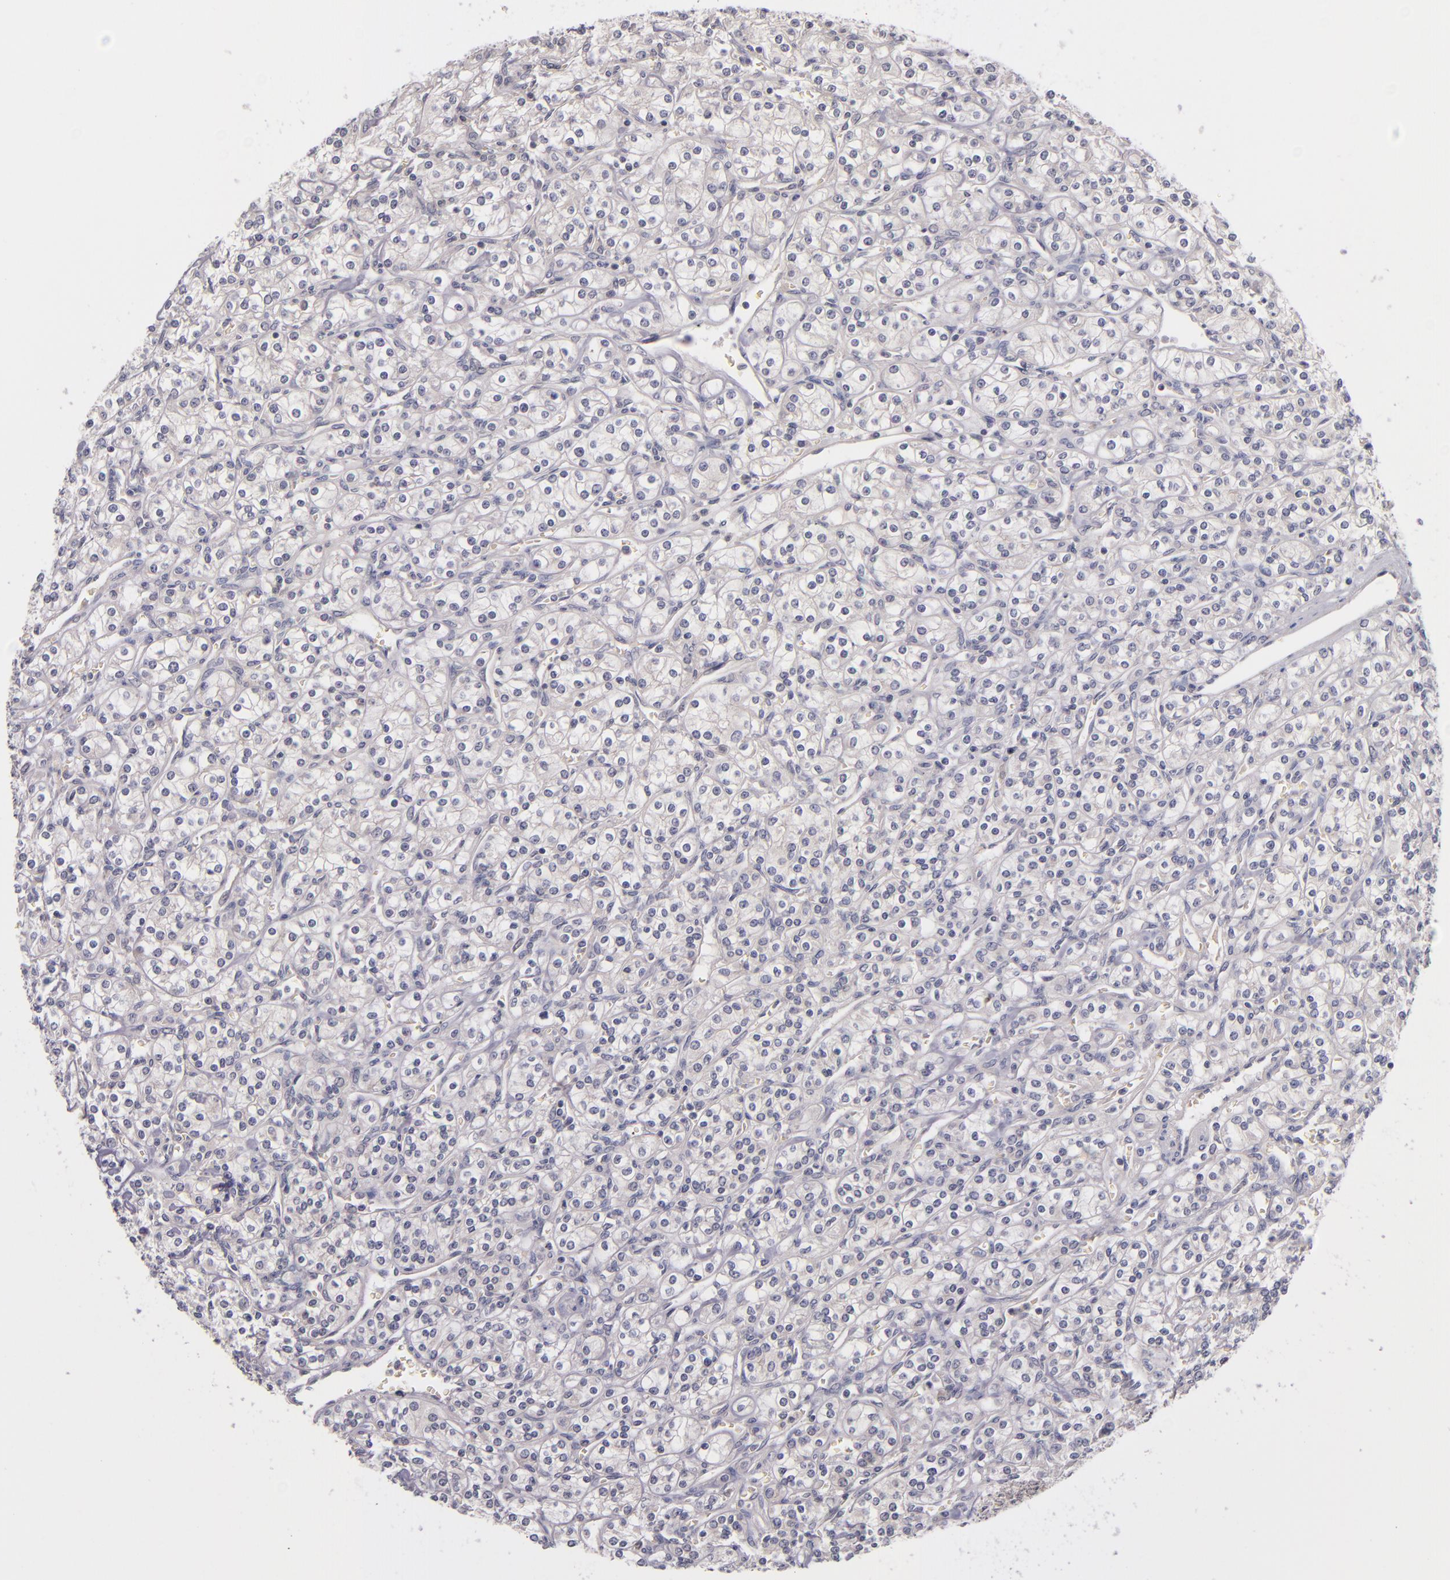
{"staining": {"intensity": "negative", "quantity": "none", "location": "none"}, "tissue": "renal cancer", "cell_type": "Tumor cells", "image_type": "cancer", "snomed": [{"axis": "morphology", "description": "Adenocarcinoma, NOS"}, {"axis": "topography", "description": "Kidney"}], "caption": "Immunohistochemical staining of human renal cancer (adenocarcinoma) exhibits no significant expression in tumor cells.", "gene": "TSC2", "patient": {"sex": "male", "age": 77}}